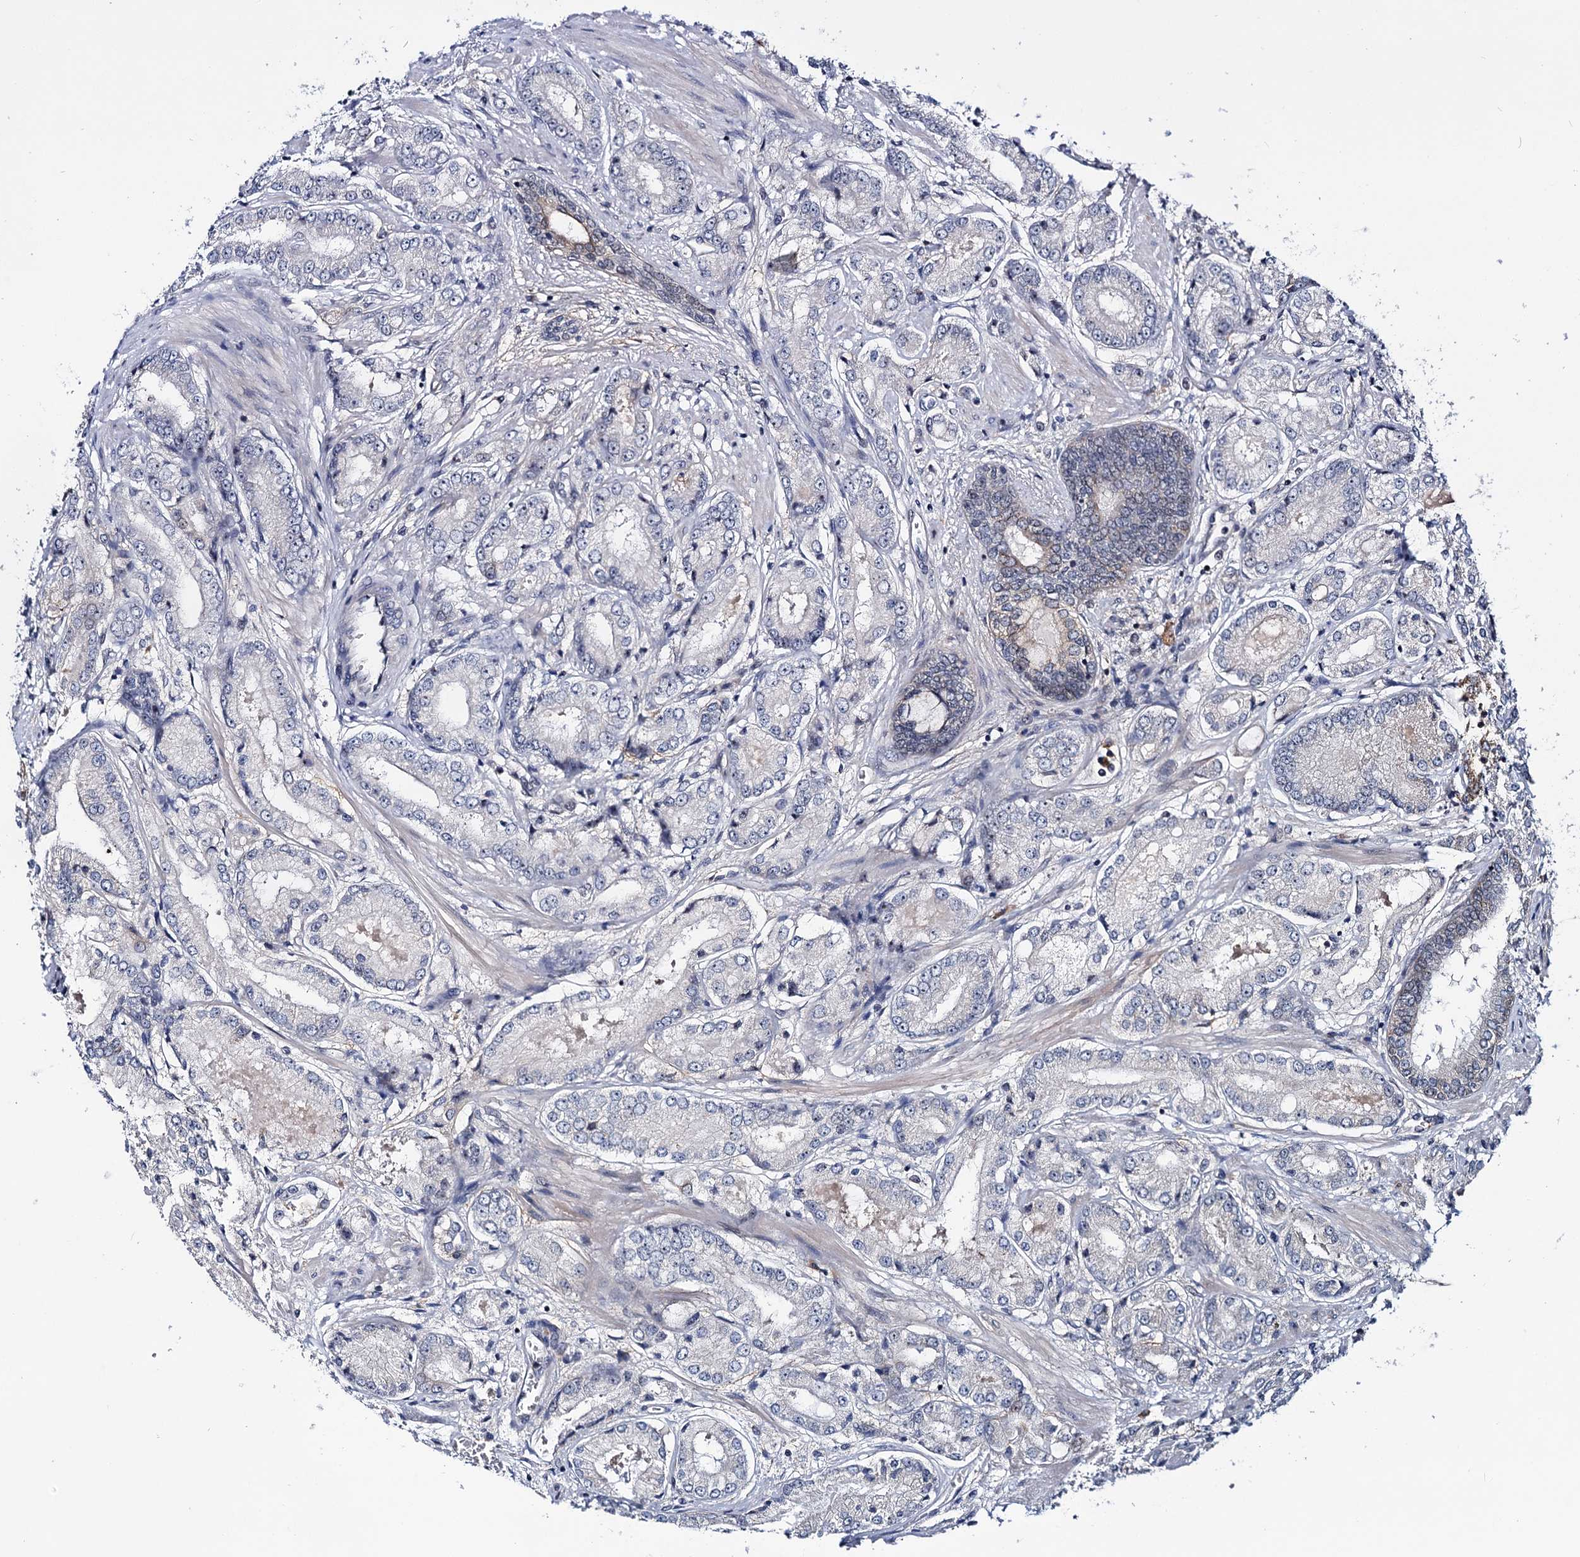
{"staining": {"intensity": "negative", "quantity": "none", "location": "none"}, "tissue": "prostate cancer", "cell_type": "Tumor cells", "image_type": "cancer", "snomed": [{"axis": "morphology", "description": "Adenocarcinoma, High grade"}, {"axis": "topography", "description": "Prostate"}], "caption": "Tumor cells are negative for protein expression in human prostate cancer (high-grade adenocarcinoma).", "gene": "SUPT20H", "patient": {"sex": "male", "age": 59}}